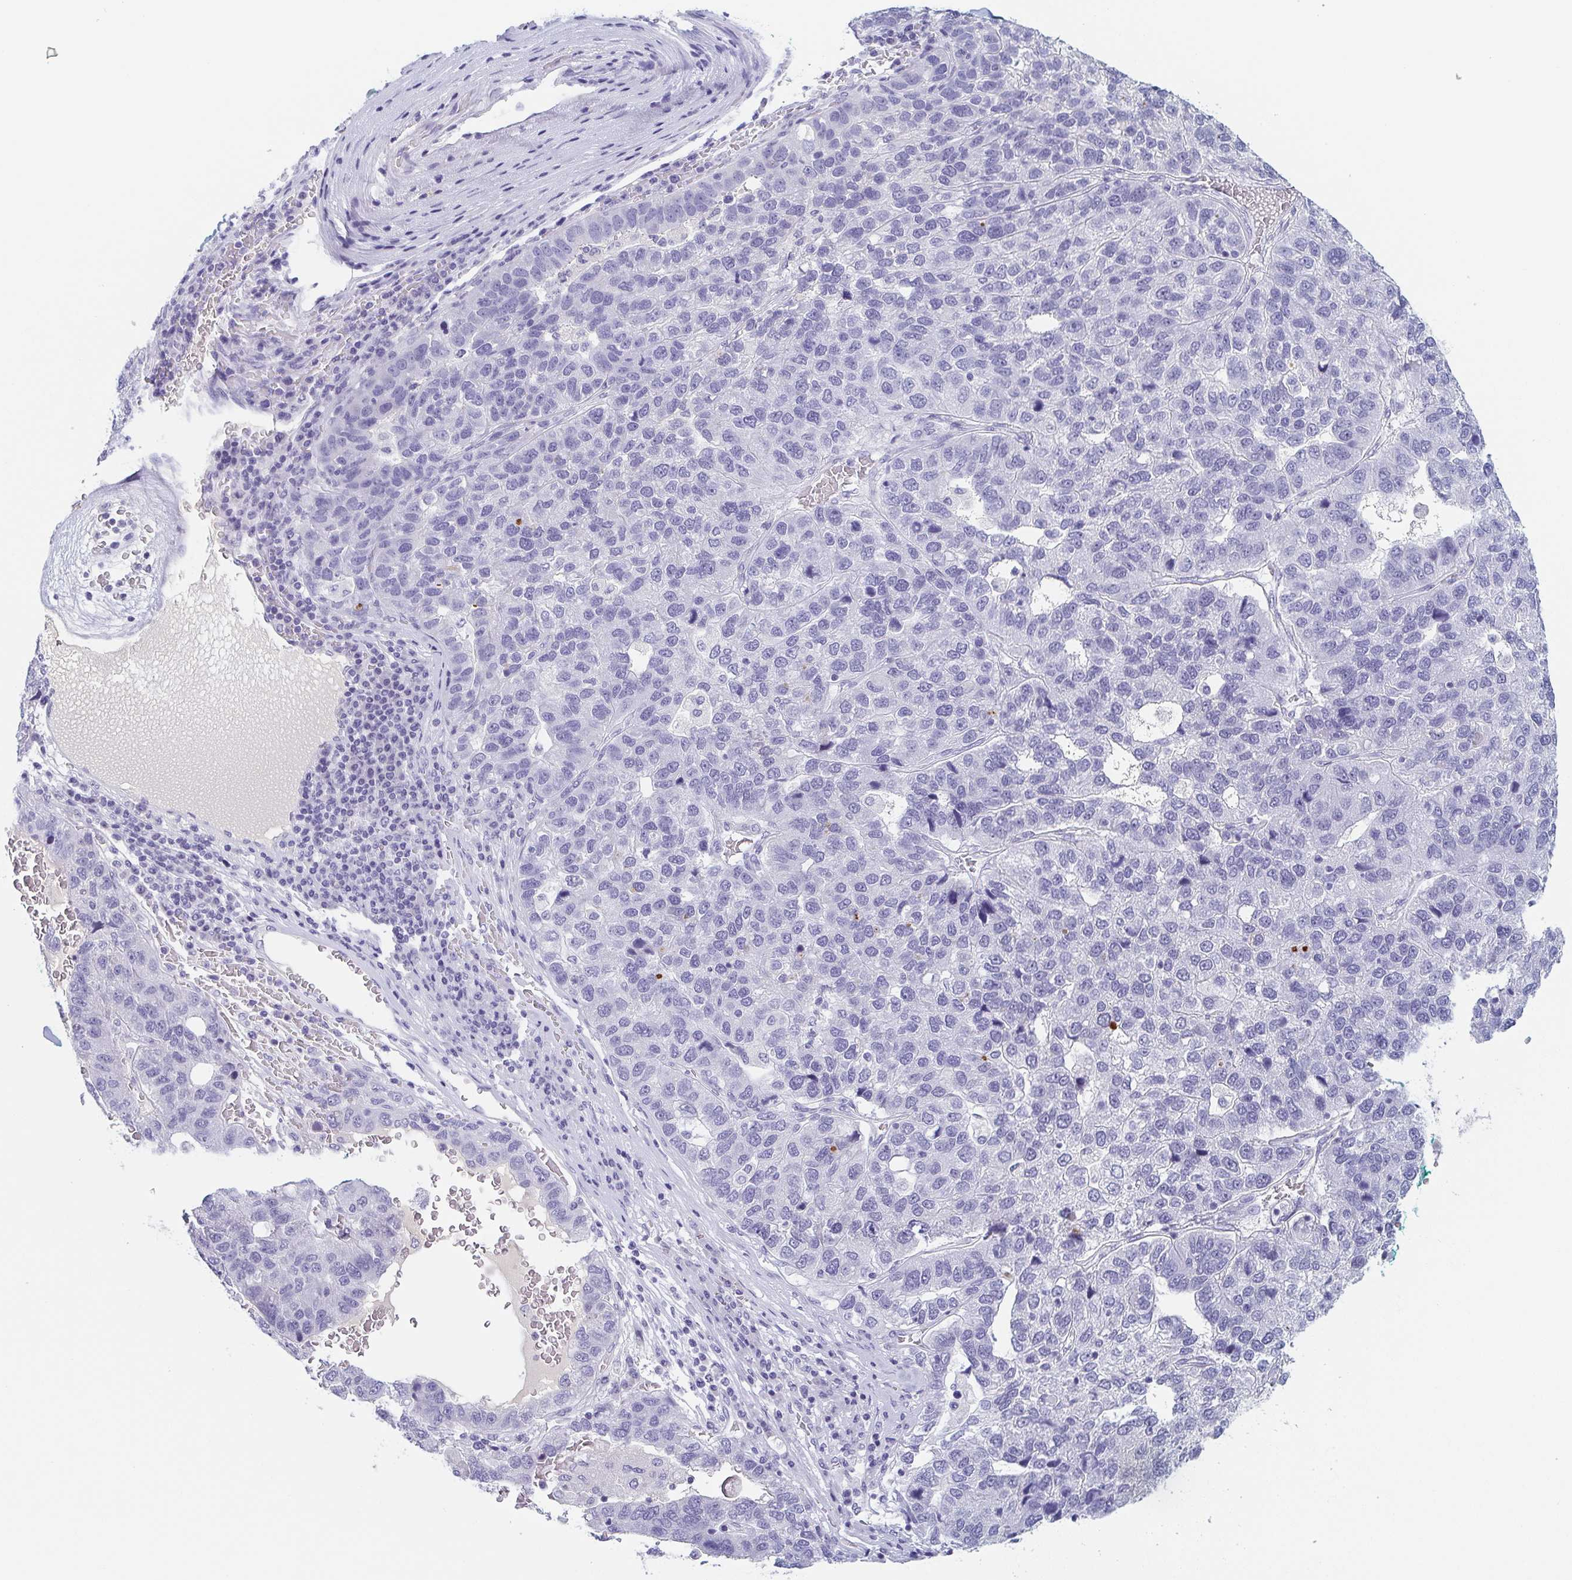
{"staining": {"intensity": "negative", "quantity": "none", "location": "none"}, "tissue": "pancreatic cancer", "cell_type": "Tumor cells", "image_type": "cancer", "snomed": [{"axis": "morphology", "description": "Adenocarcinoma, NOS"}, {"axis": "topography", "description": "Pancreas"}], "caption": "Image shows no significant protein positivity in tumor cells of pancreatic adenocarcinoma.", "gene": "ITLN1", "patient": {"sex": "female", "age": 61}}